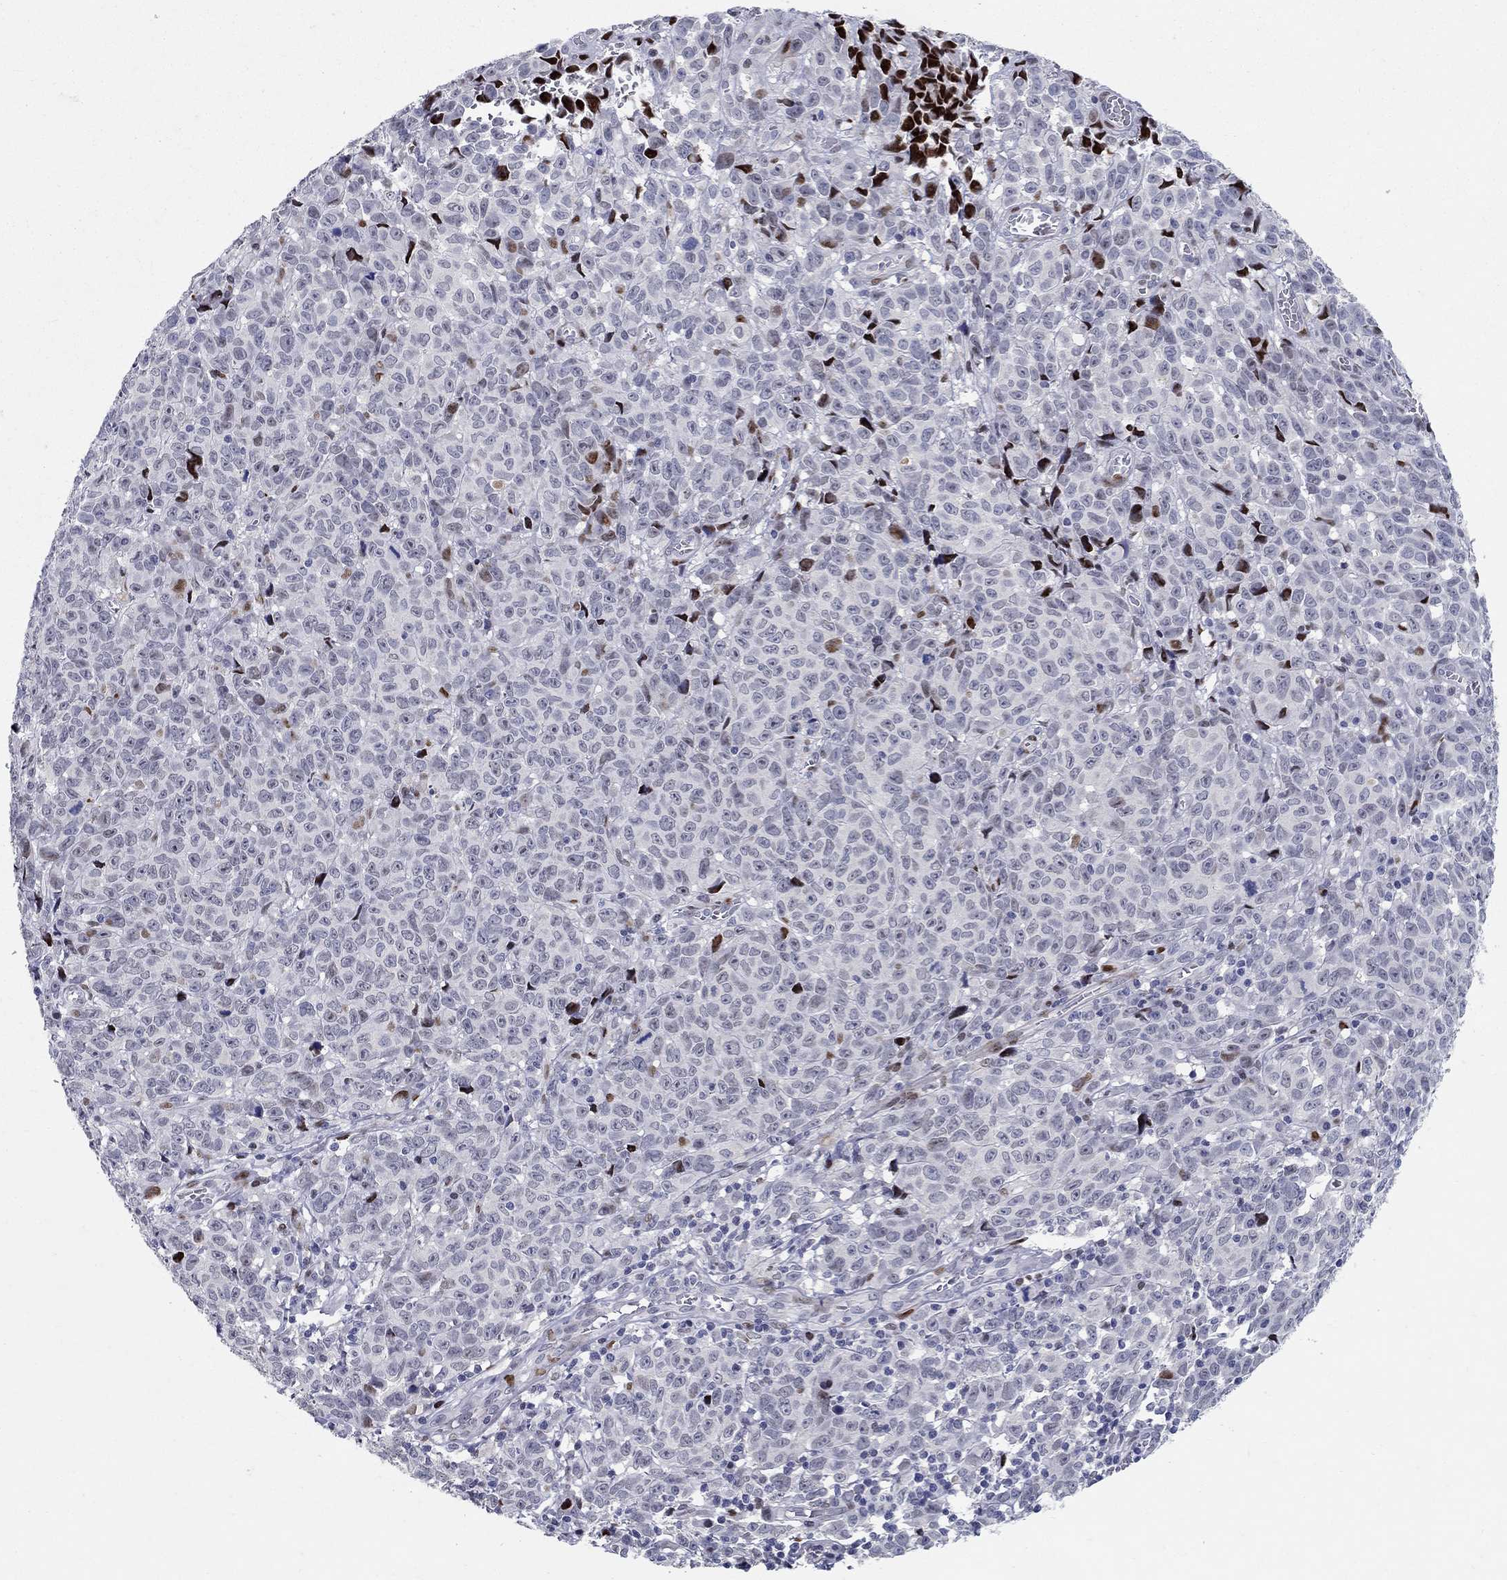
{"staining": {"intensity": "strong", "quantity": "<25%", "location": "nuclear"}, "tissue": "melanoma", "cell_type": "Tumor cells", "image_type": "cancer", "snomed": [{"axis": "morphology", "description": "Malignant melanoma, NOS"}, {"axis": "topography", "description": "Vulva, labia, clitoris and Bartholin´s gland, NO"}], "caption": "The photomicrograph shows immunohistochemical staining of malignant melanoma. There is strong nuclear positivity is present in approximately <25% of tumor cells.", "gene": "RAPGEF5", "patient": {"sex": "female", "age": 75}}